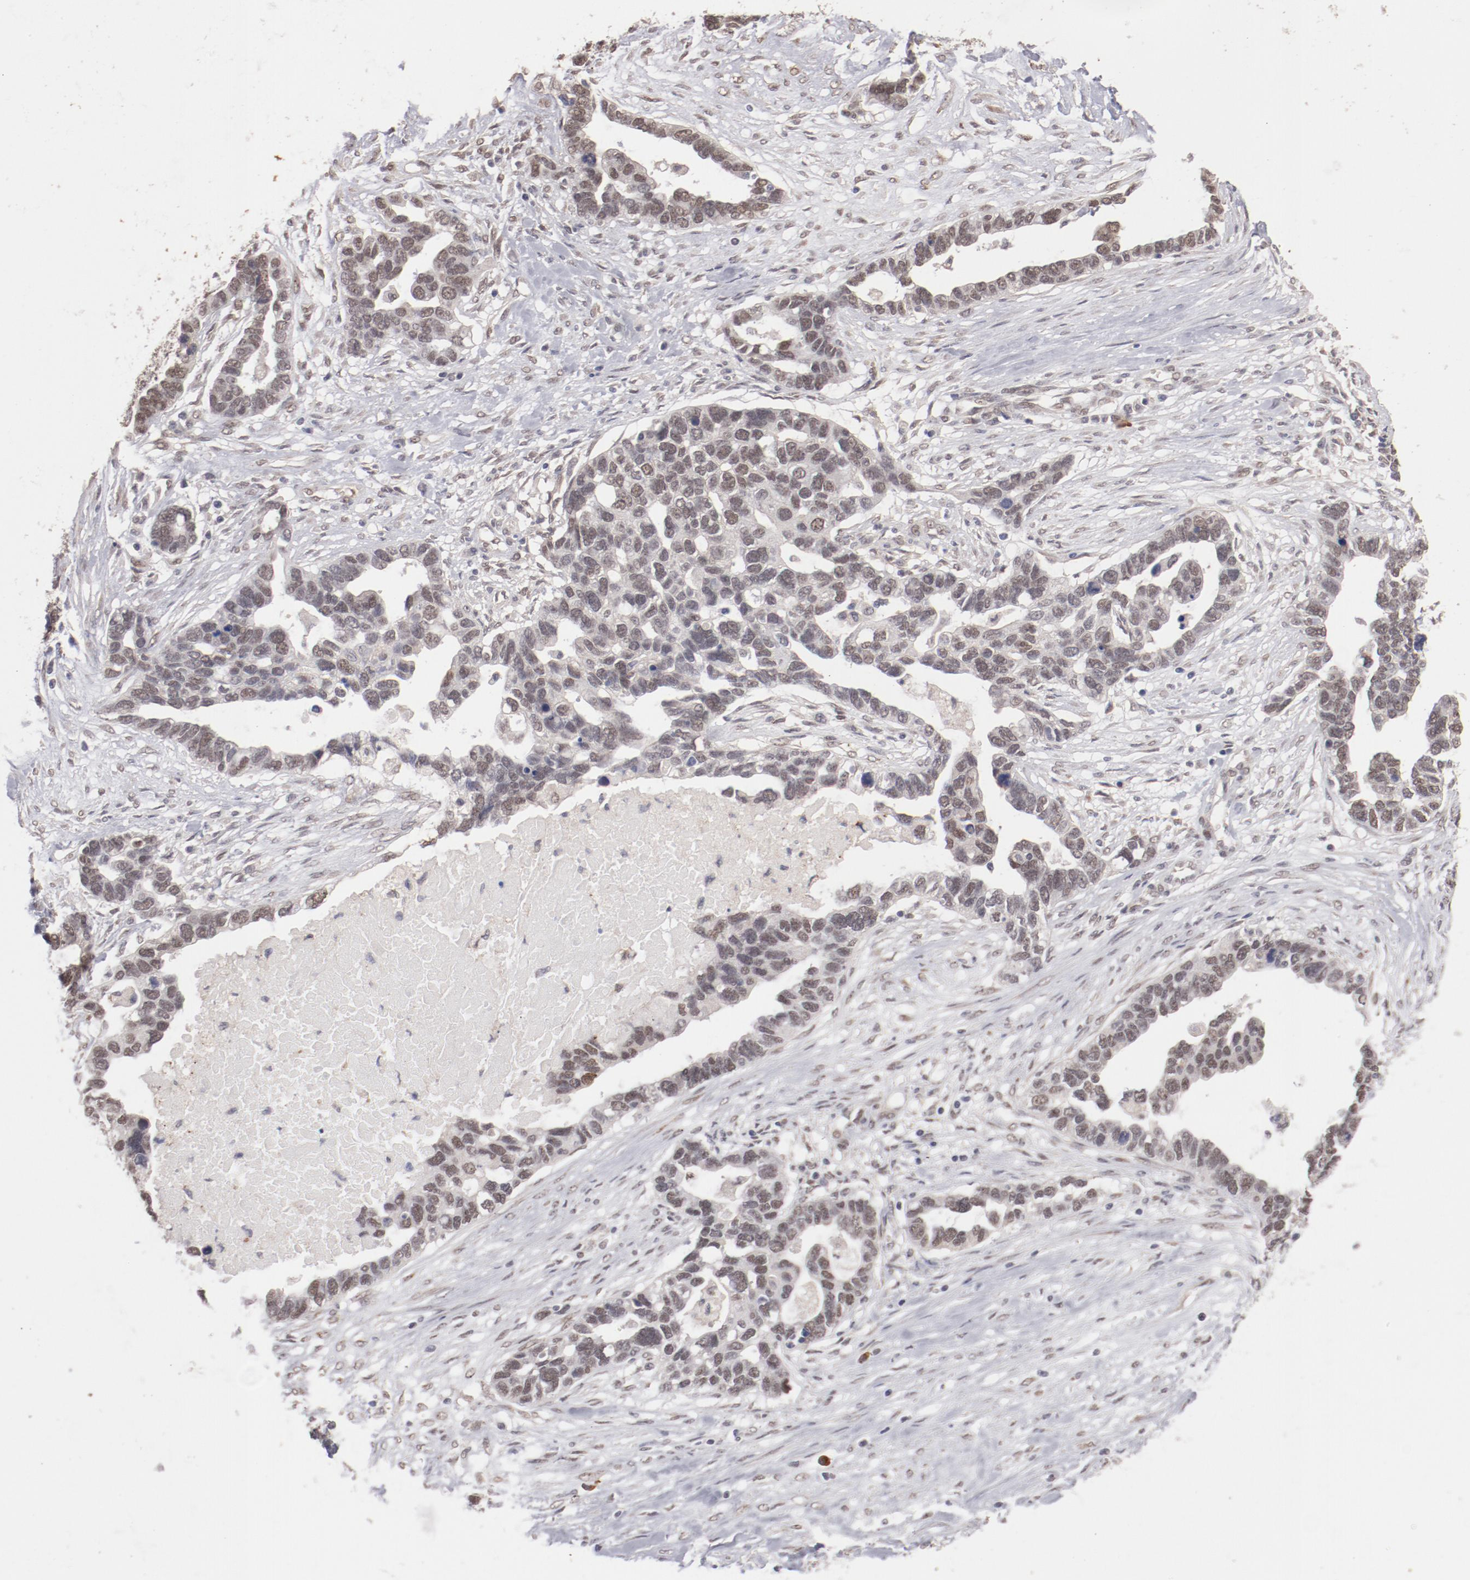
{"staining": {"intensity": "weak", "quantity": "25%-75%", "location": "nuclear"}, "tissue": "ovarian cancer", "cell_type": "Tumor cells", "image_type": "cancer", "snomed": [{"axis": "morphology", "description": "Cystadenocarcinoma, serous, NOS"}, {"axis": "topography", "description": "Ovary"}], "caption": "Protein positivity by immunohistochemistry shows weak nuclear expression in approximately 25%-75% of tumor cells in ovarian cancer. Using DAB (3,3'-diaminobenzidine) (brown) and hematoxylin (blue) stains, captured at high magnification using brightfield microscopy.", "gene": "NFE2", "patient": {"sex": "female", "age": 54}}